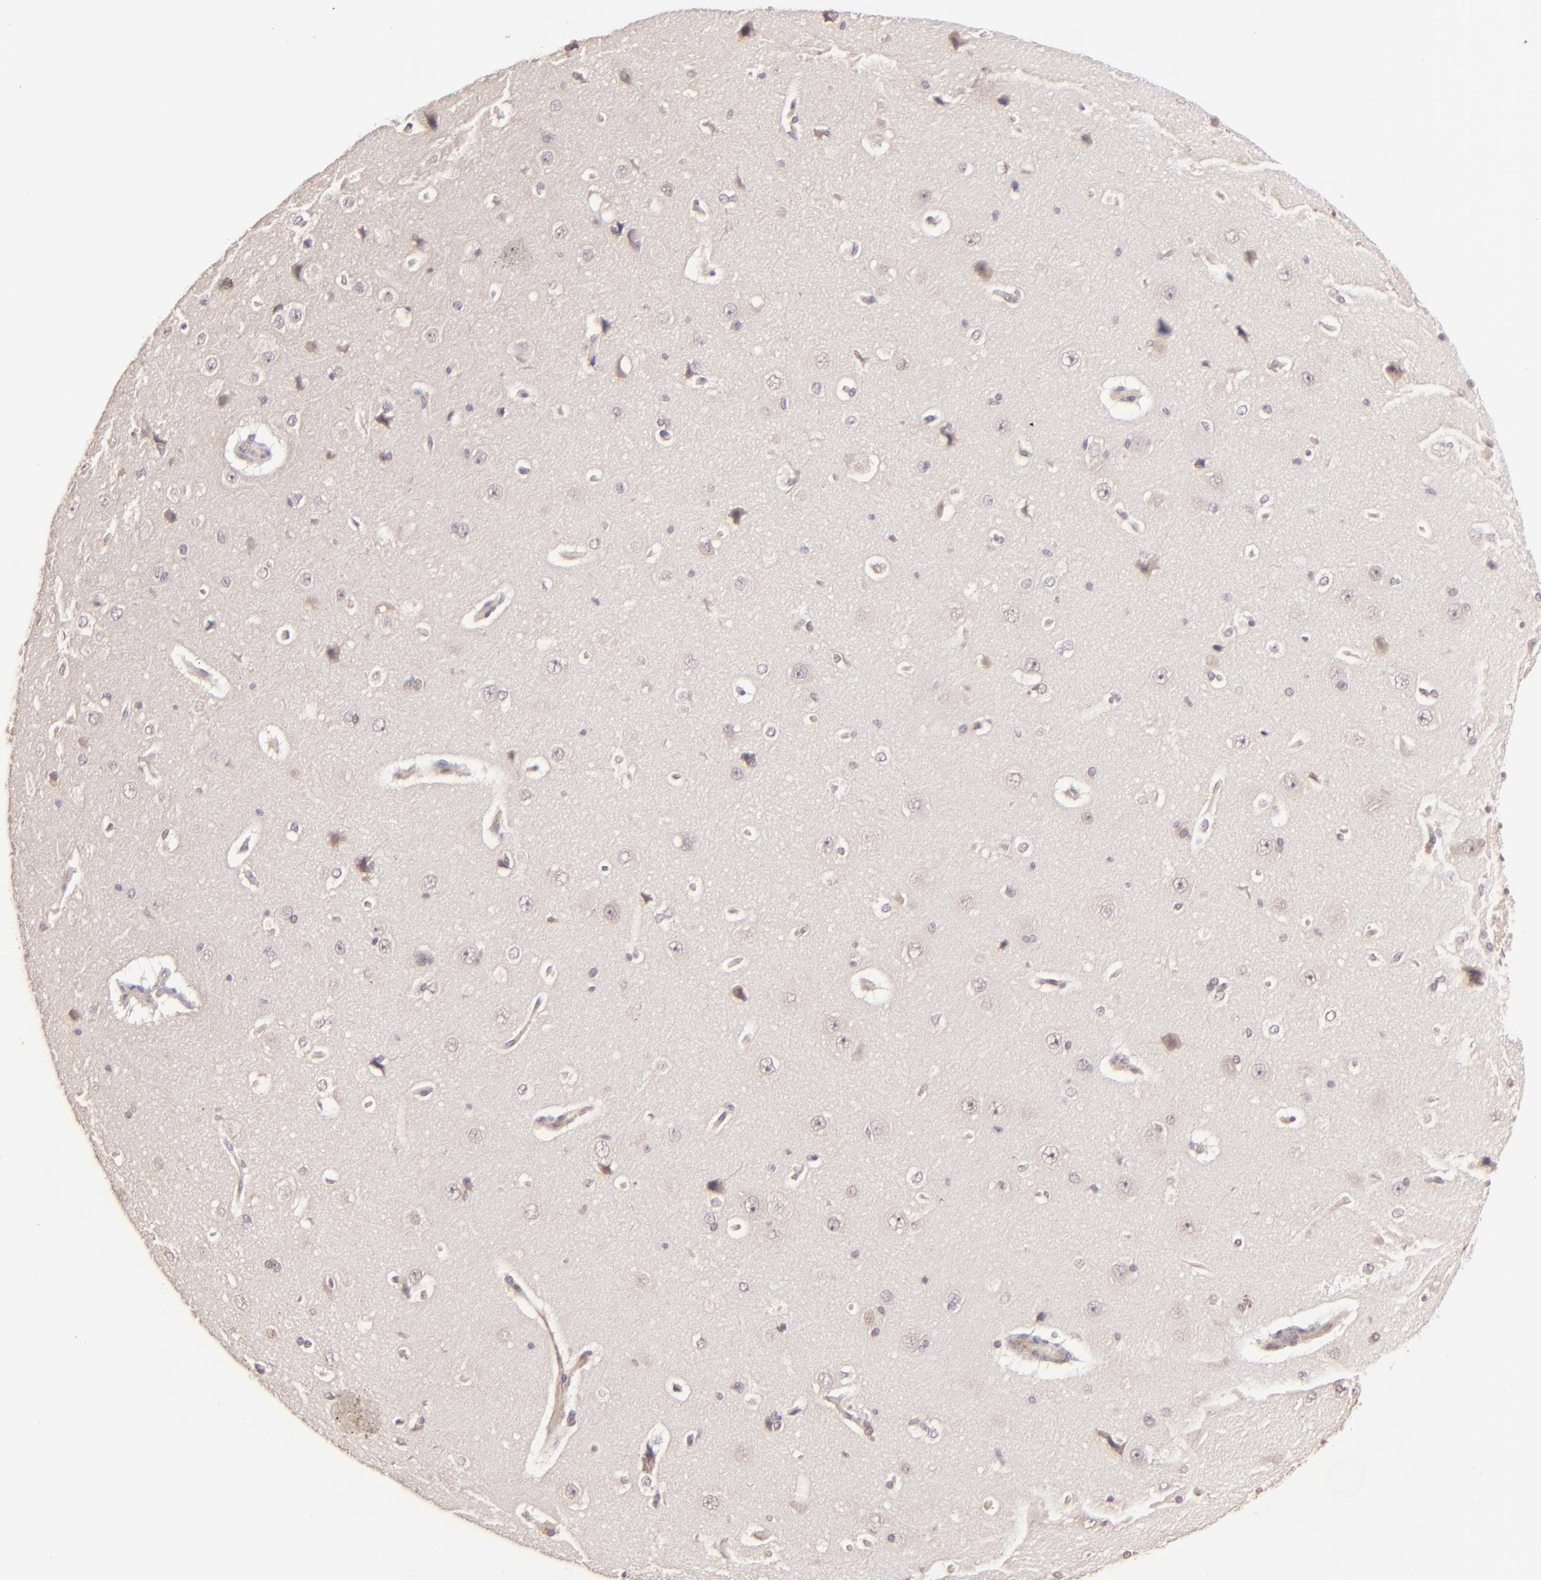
{"staining": {"intensity": "moderate", "quantity": ">75%", "location": "cytoplasmic/membranous"}, "tissue": "cerebral cortex", "cell_type": "Endothelial cells", "image_type": "normal", "snomed": [{"axis": "morphology", "description": "Normal tissue, NOS"}, {"axis": "topography", "description": "Cerebral cortex"}], "caption": "A photomicrograph showing moderate cytoplasmic/membranous expression in approximately >75% of endothelial cells in normal cerebral cortex, as visualized by brown immunohistochemical staining.", "gene": "CLDN1", "patient": {"sex": "female", "age": 45}}